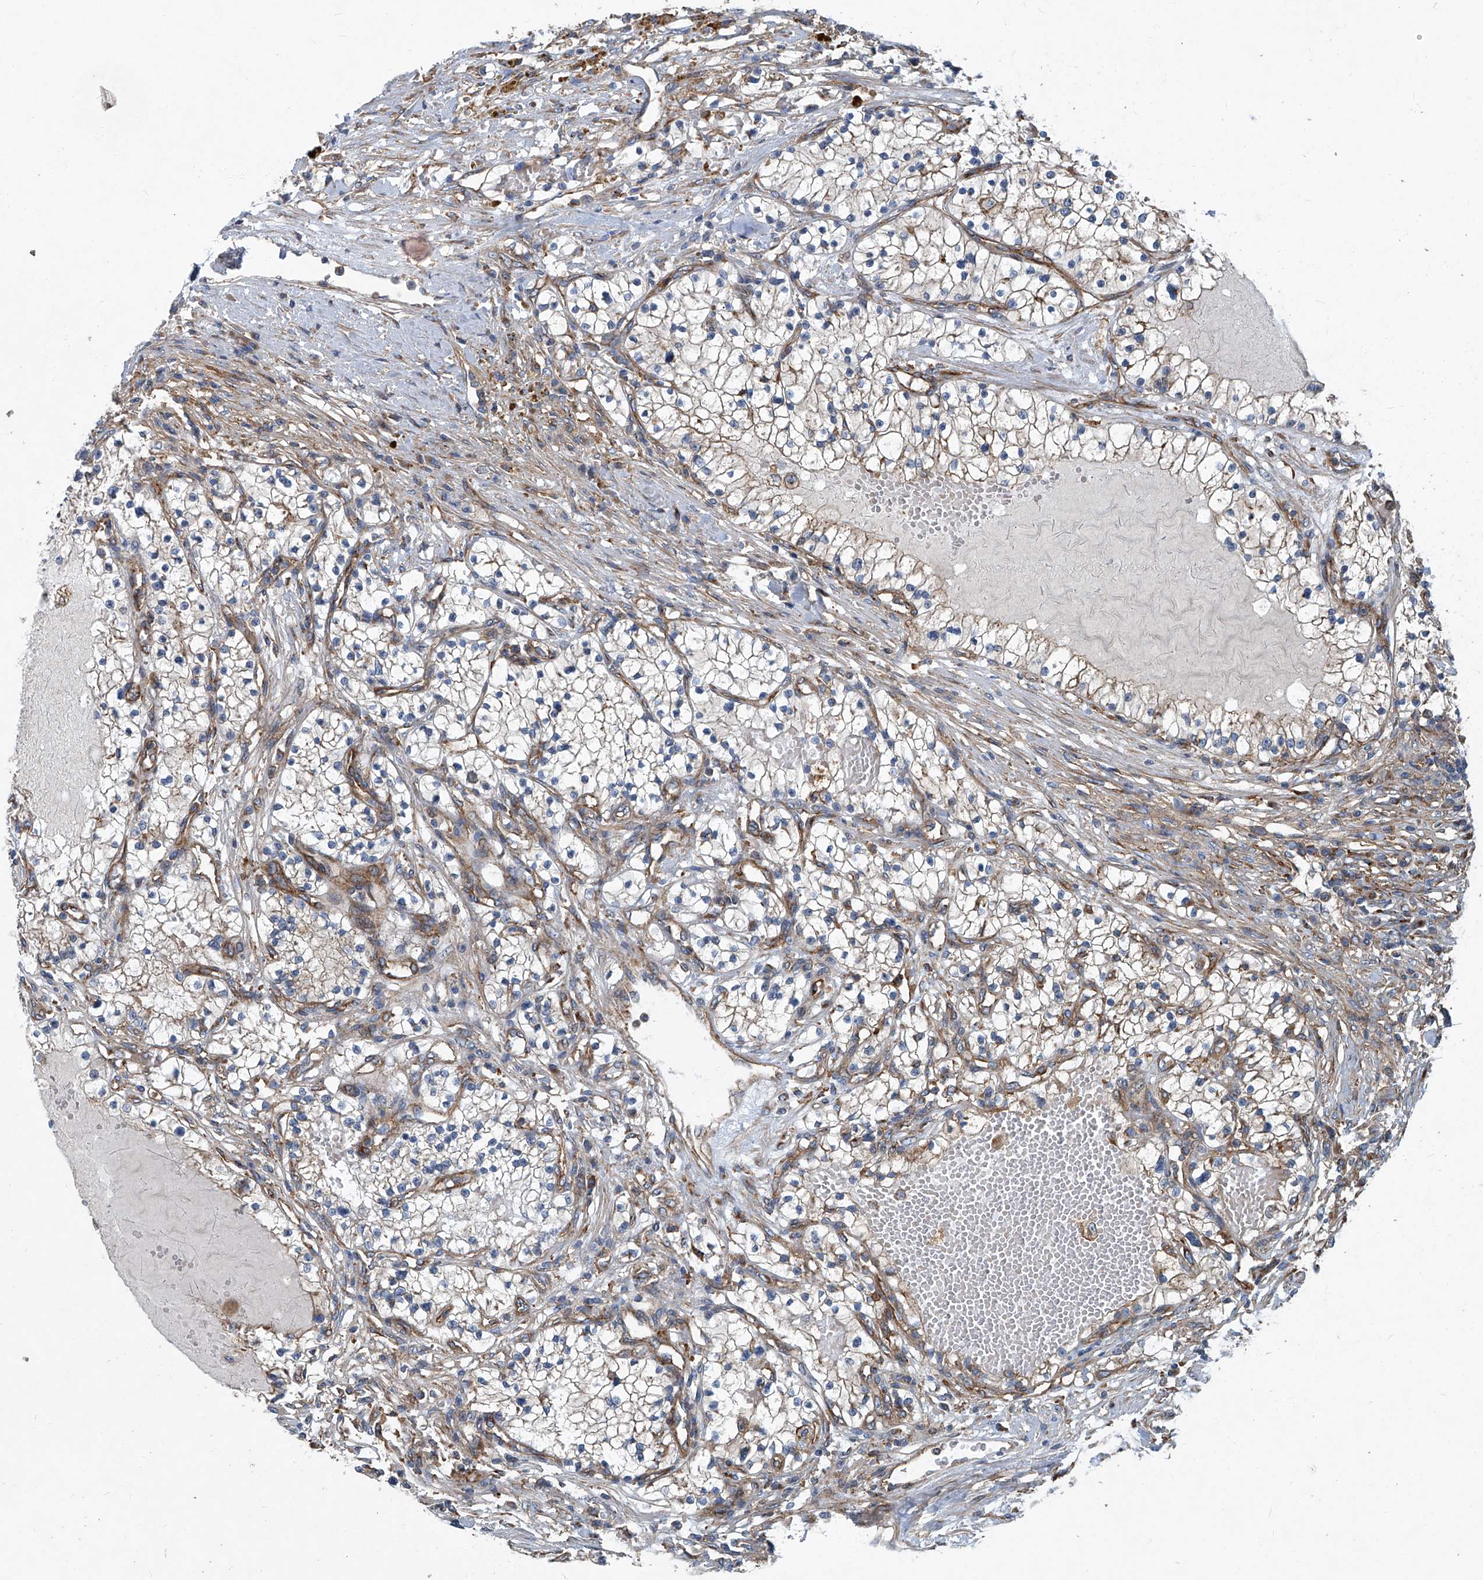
{"staining": {"intensity": "moderate", "quantity": "25%-75%", "location": "cytoplasmic/membranous"}, "tissue": "renal cancer", "cell_type": "Tumor cells", "image_type": "cancer", "snomed": [{"axis": "morphology", "description": "Normal tissue, NOS"}, {"axis": "morphology", "description": "Adenocarcinoma, NOS"}, {"axis": "topography", "description": "Kidney"}], "caption": "Protein expression by IHC exhibits moderate cytoplasmic/membranous expression in about 25%-75% of tumor cells in renal adenocarcinoma.", "gene": "PIGH", "patient": {"sex": "male", "age": 68}}